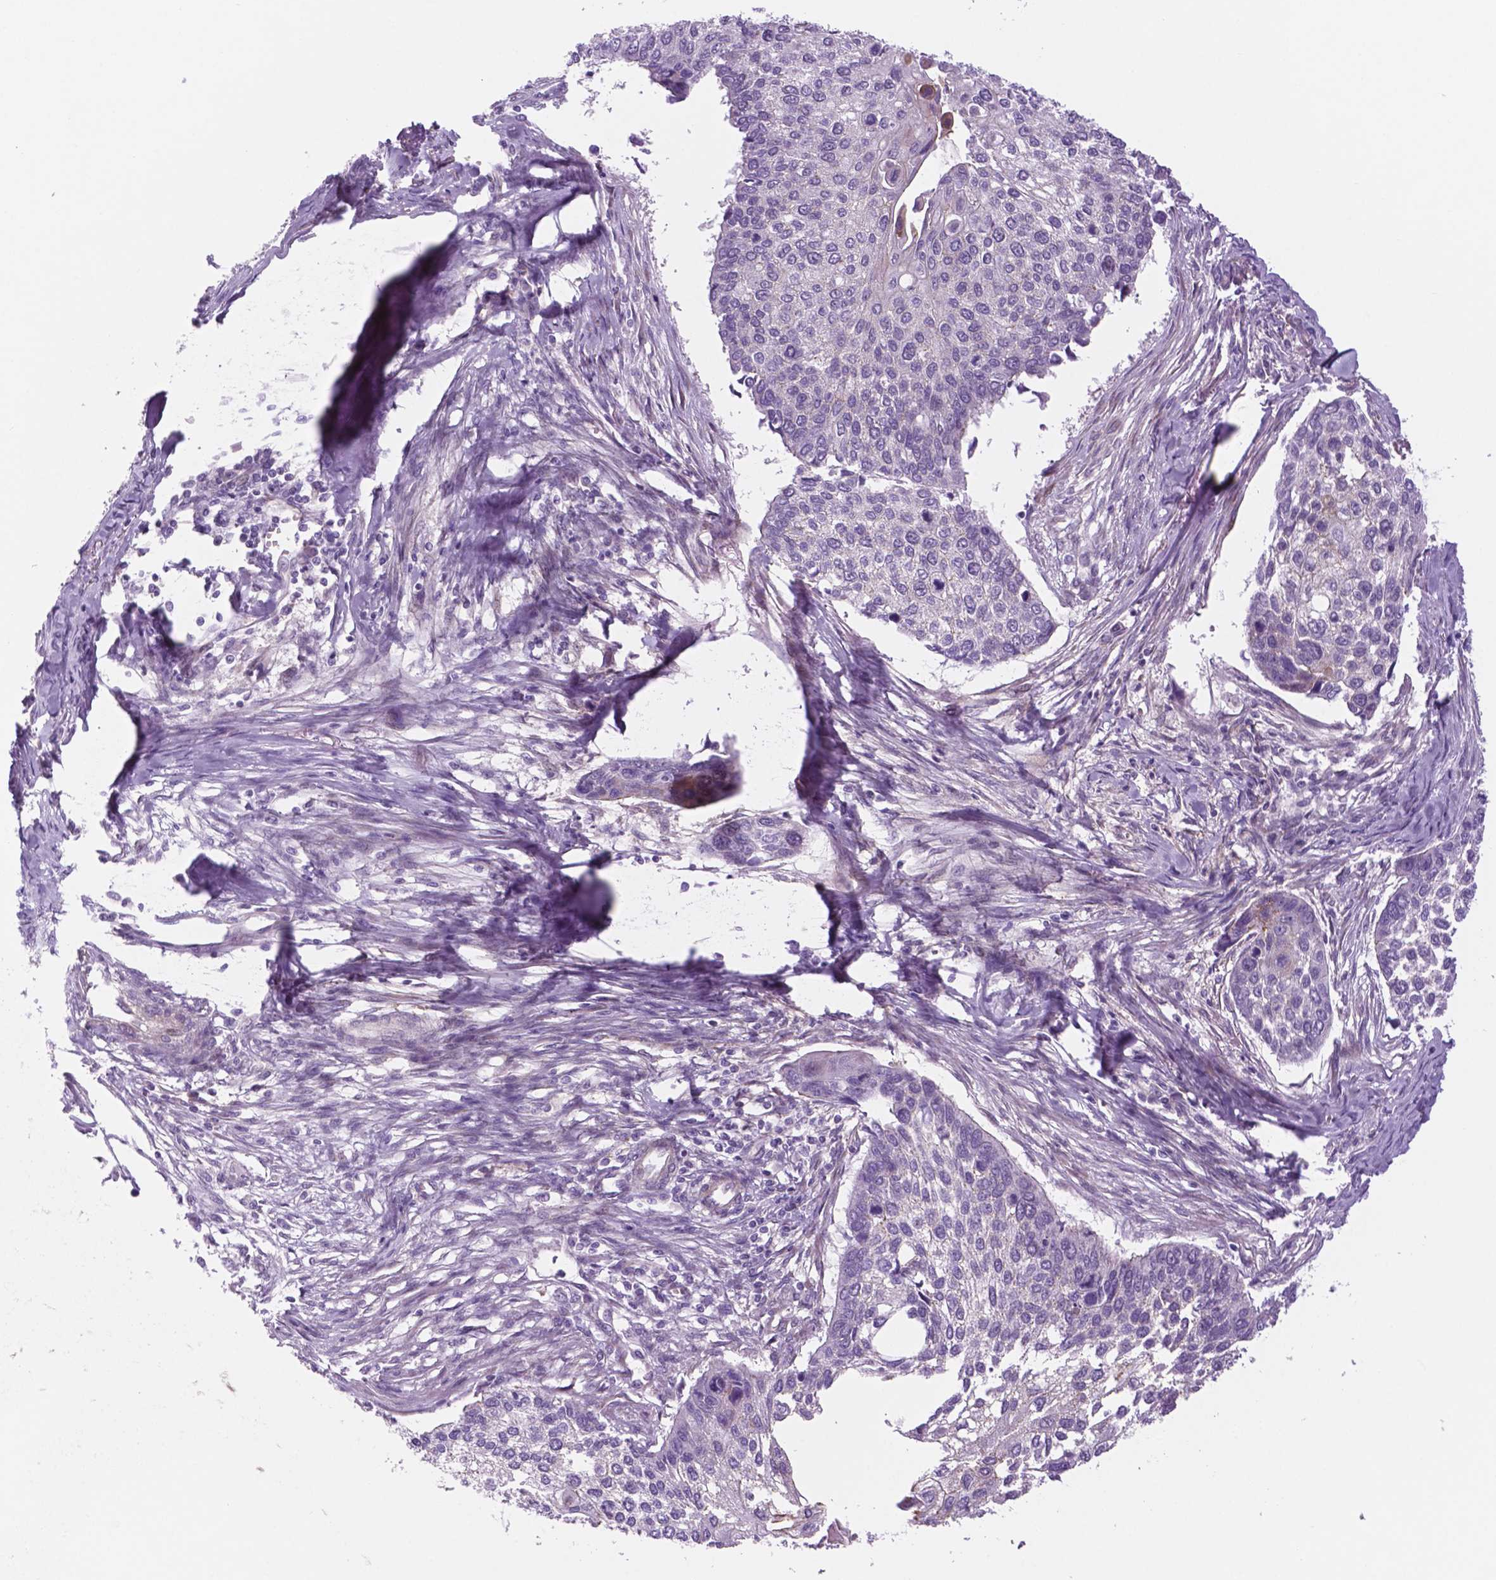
{"staining": {"intensity": "negative", "quantity": "none", "location": "none"}, "tissue": "lung cancer", "cell_type": "Tumor cells", "image_type": "cancer", "snomed": [{"axis": "morphology", "description": "Squamous cell carcinoma, NOS"}, {"axis": "morphology", "description": "Squamous cell carcinoma, metastatic, NOS"}, {"axis": "topography", "description": "Lung"}], "caption": "Protein analysis of lung cancer (metastatic squamous cell carcinoma) demonstrates no significant staining in tumor cells.", "gene": "RND3", "patient": {"sex": "male", "age": 63}}